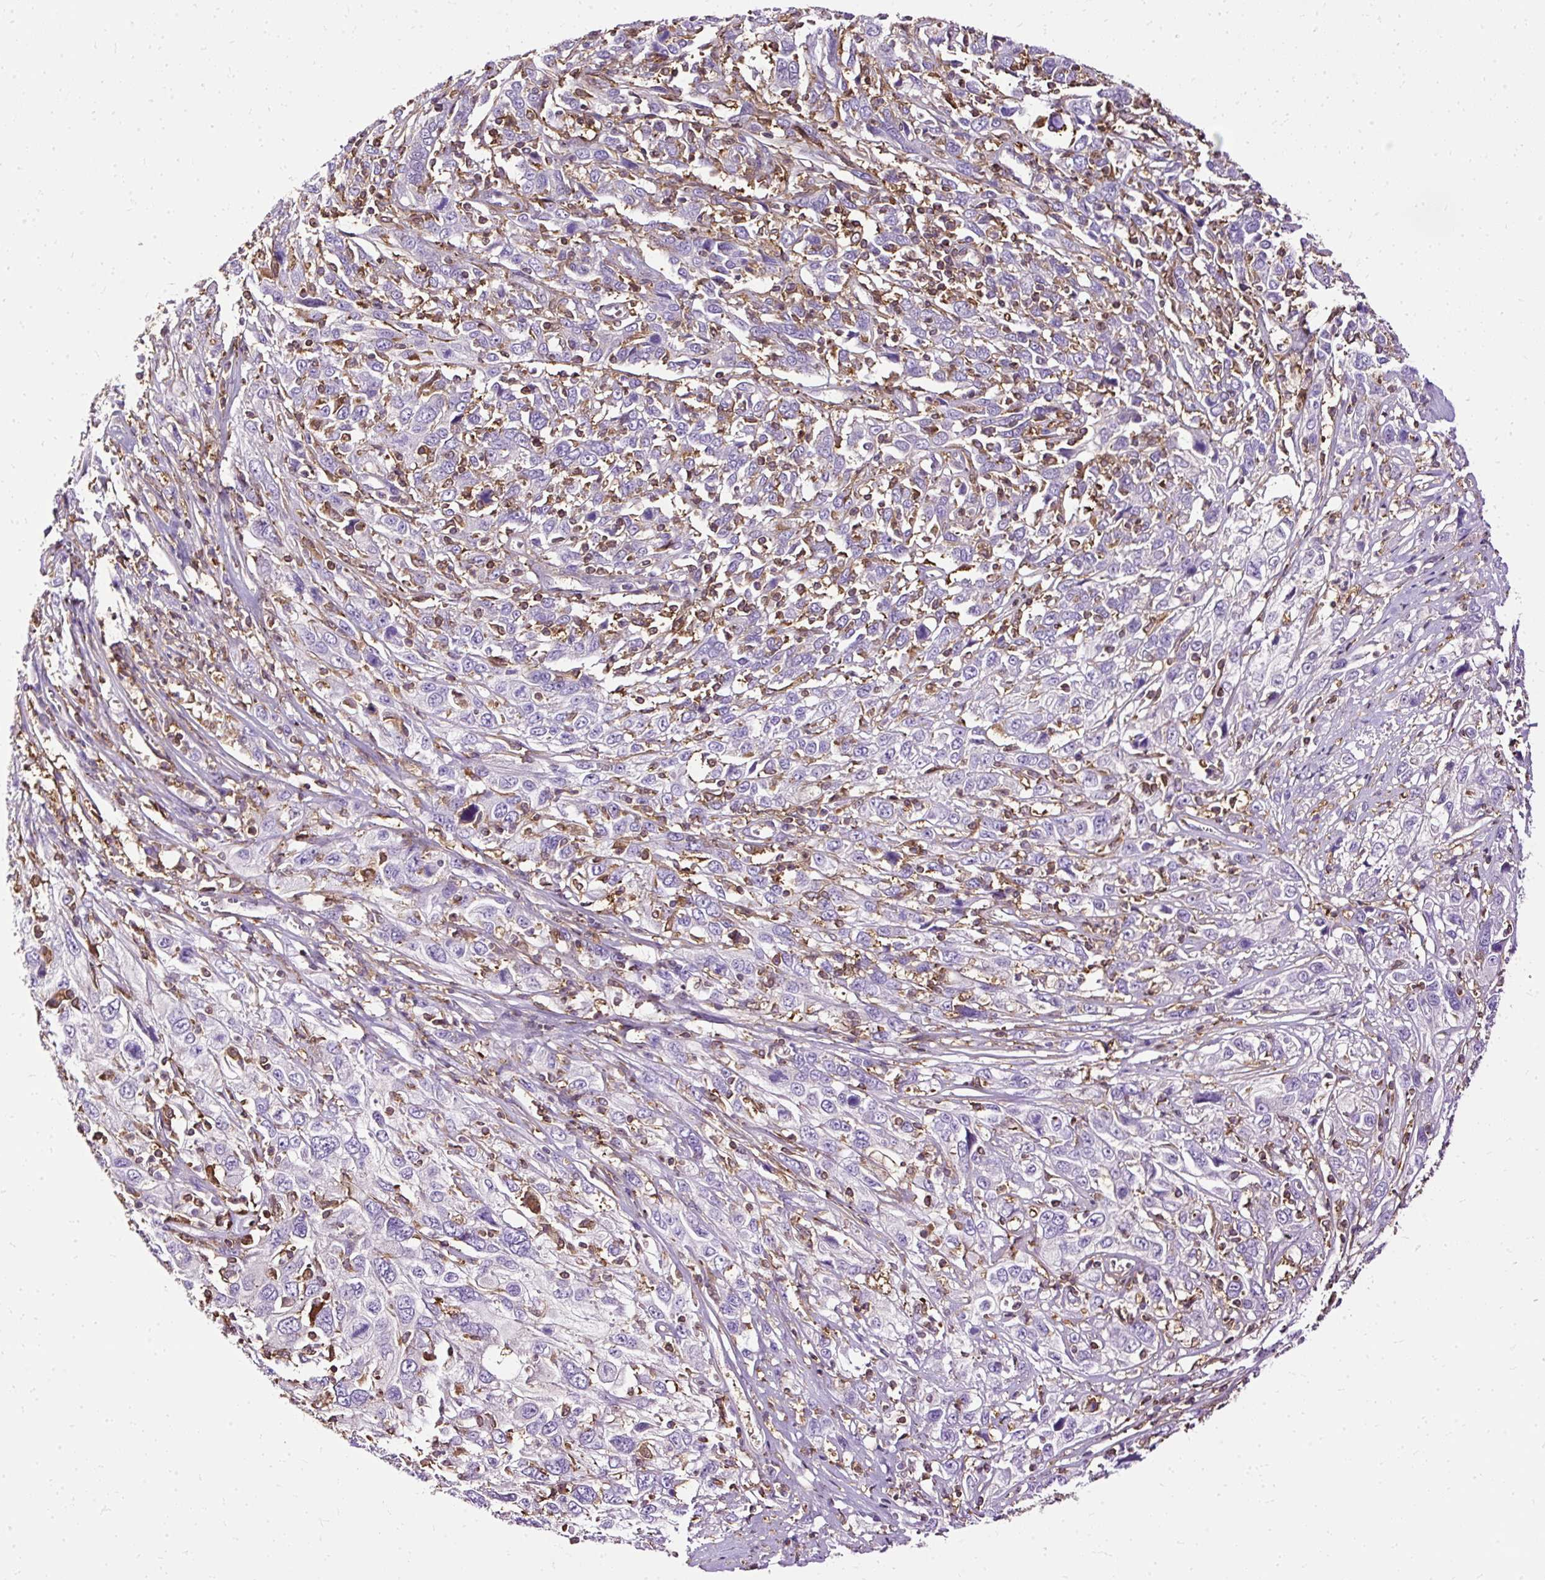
{"staining": {"intensity": "negative", "quantity": "none", "location": "none"}, "tissue": "cervical cancer", "cell_type": "Tumor cells", "image_type": "cancer", "snomed": [{"axis": "morphology", "description": "Squamous cell carcinoma, NOS"}, {"axis": "topography", "description": "Cervix"}], "caption": "DAB immunohistochemical staining of human cervical squamous cell carcinoma demonstrates no significant positivity in tumor cells.", "gene": "TWF2", "patient": {"sex": "female", "age": 46}}